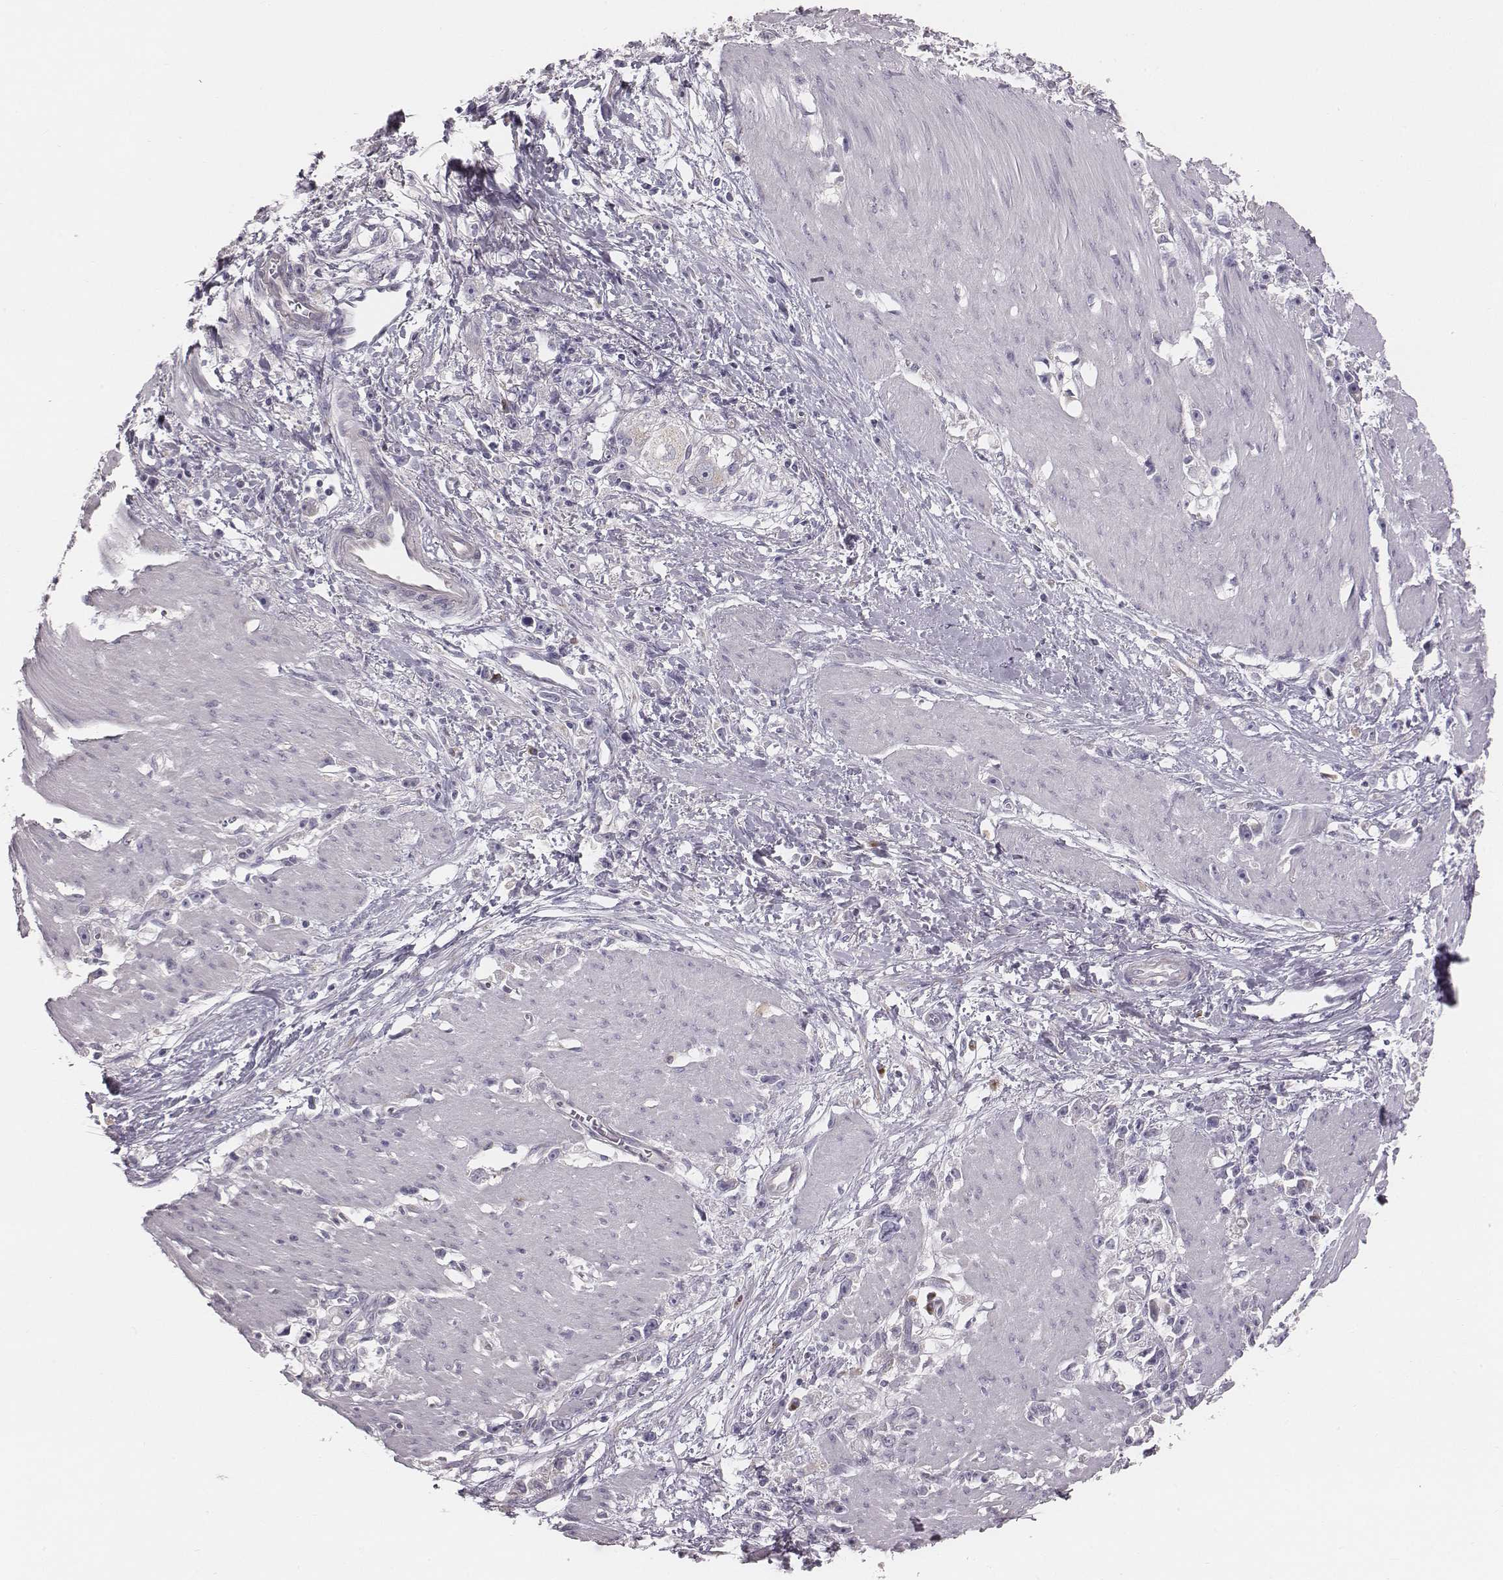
{"staining": {"intensity": "negative", "quantity": "none", "location": "none"}, "tissue": "stomach cancer", "cell_type": "Tumor cells", "image_type": "cancer", "snomed": [{"axis": "morphology", "description": "Adenocarcinoma, NOS"}, {"axis": "topography", "description": "Stomach"}], "caption": "A high-resolution photomicrograph shows IHC staining of stomach cancer, which reveals no significant staining in tumor cells.", "gene": "C6orf58", "patient": {"sex": "female", "age": 59}}